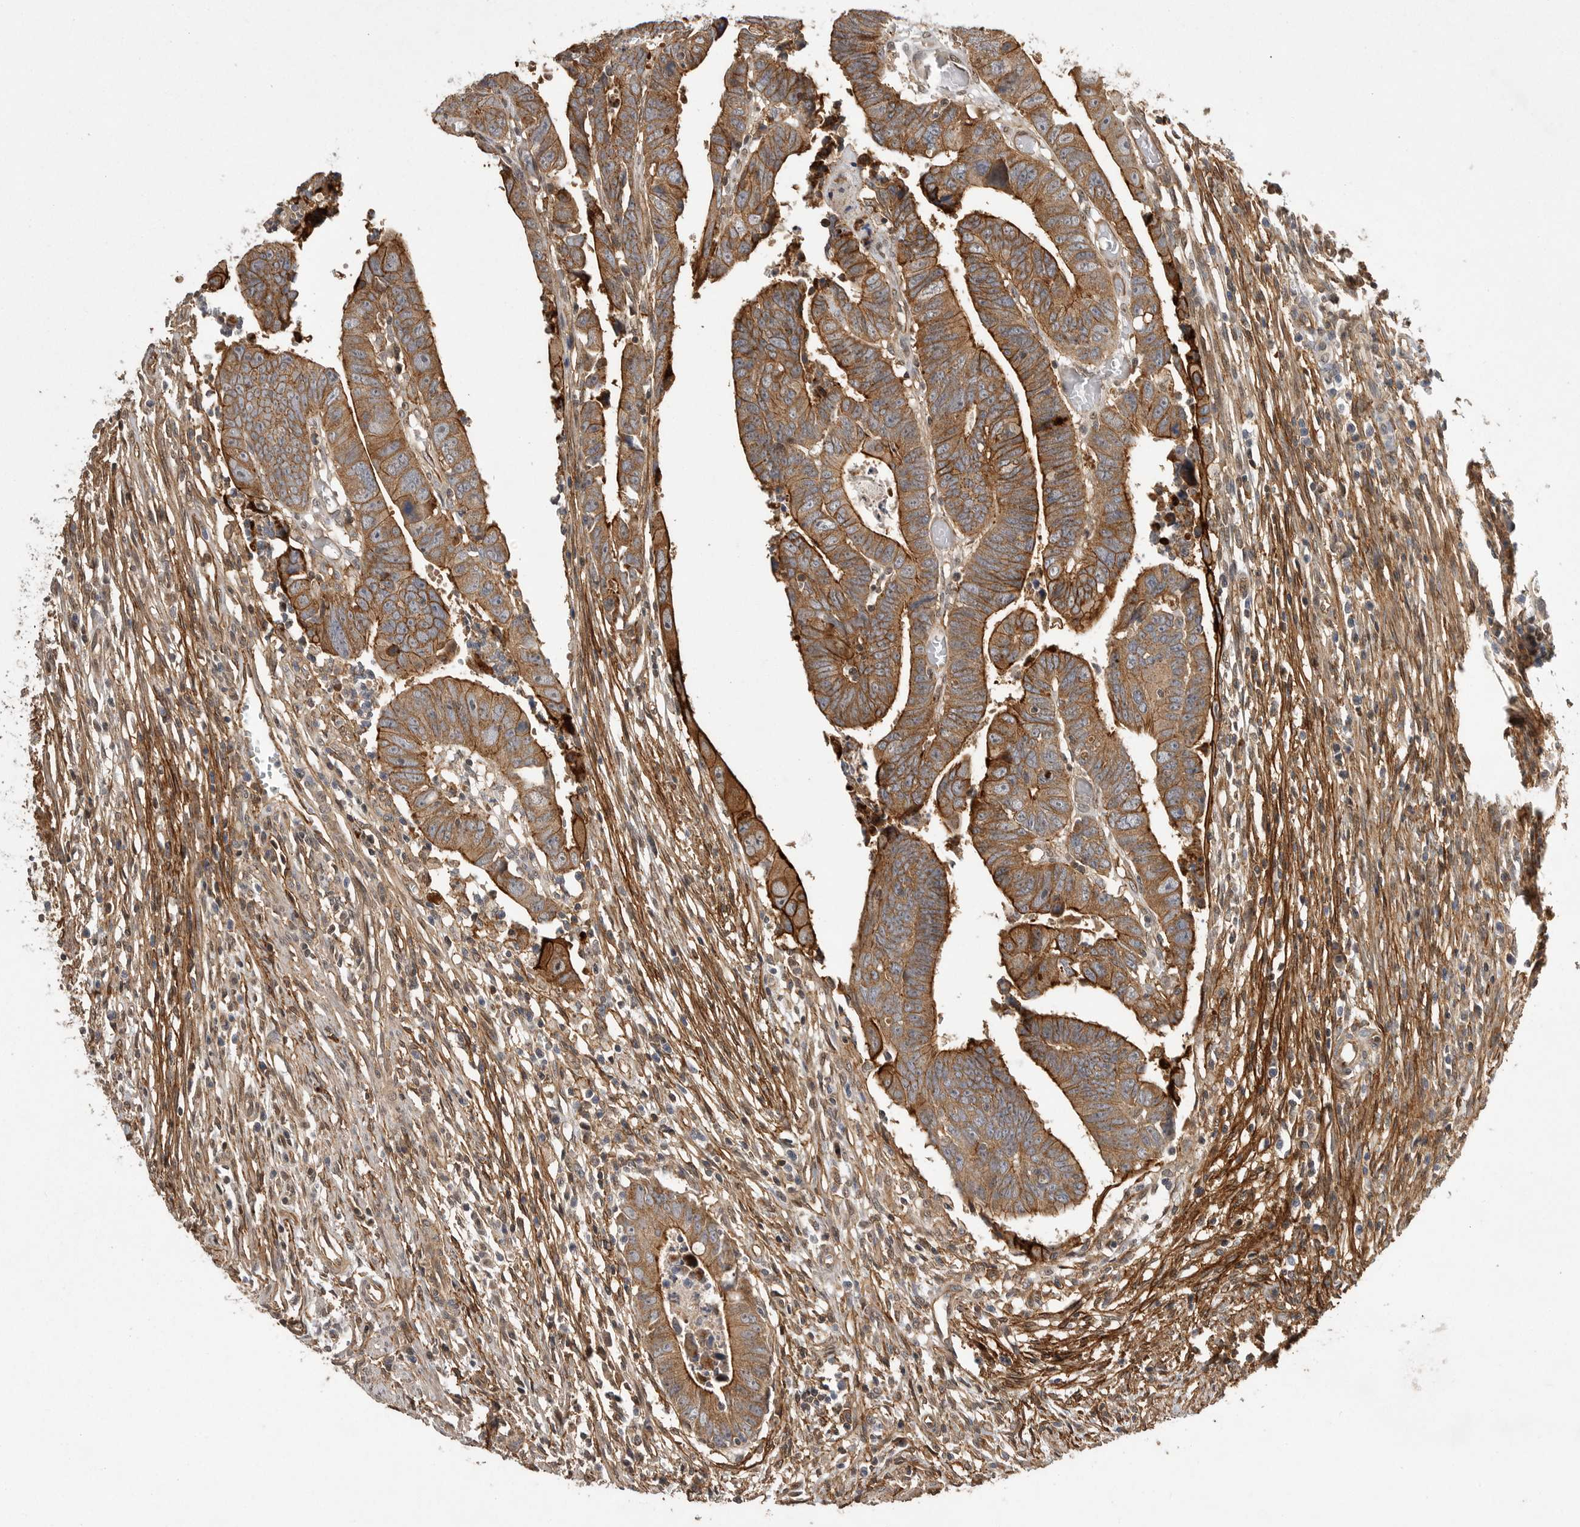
{"staining": {"intensity": "moderate", "quantity": ">75%", "location": "cytoplasmic/membranous"}, "tissue": "colorectal cancer", "cell_type": "Tumor cells", "image_type": "cancer", "snomed": [{"axis": "morphology", "description": "Adenocarcinoma, NOS"}, {"axis": "topography", "description": "Rectum"}], "caption": "The image displays a brown stain indicating the presence of a protein in the cytoplasmic/membranous of tumor cells in adenocarcinoma (colorectal).", "gene": "NECTIN1", "patient": {"sex": "female", "age": 65}}